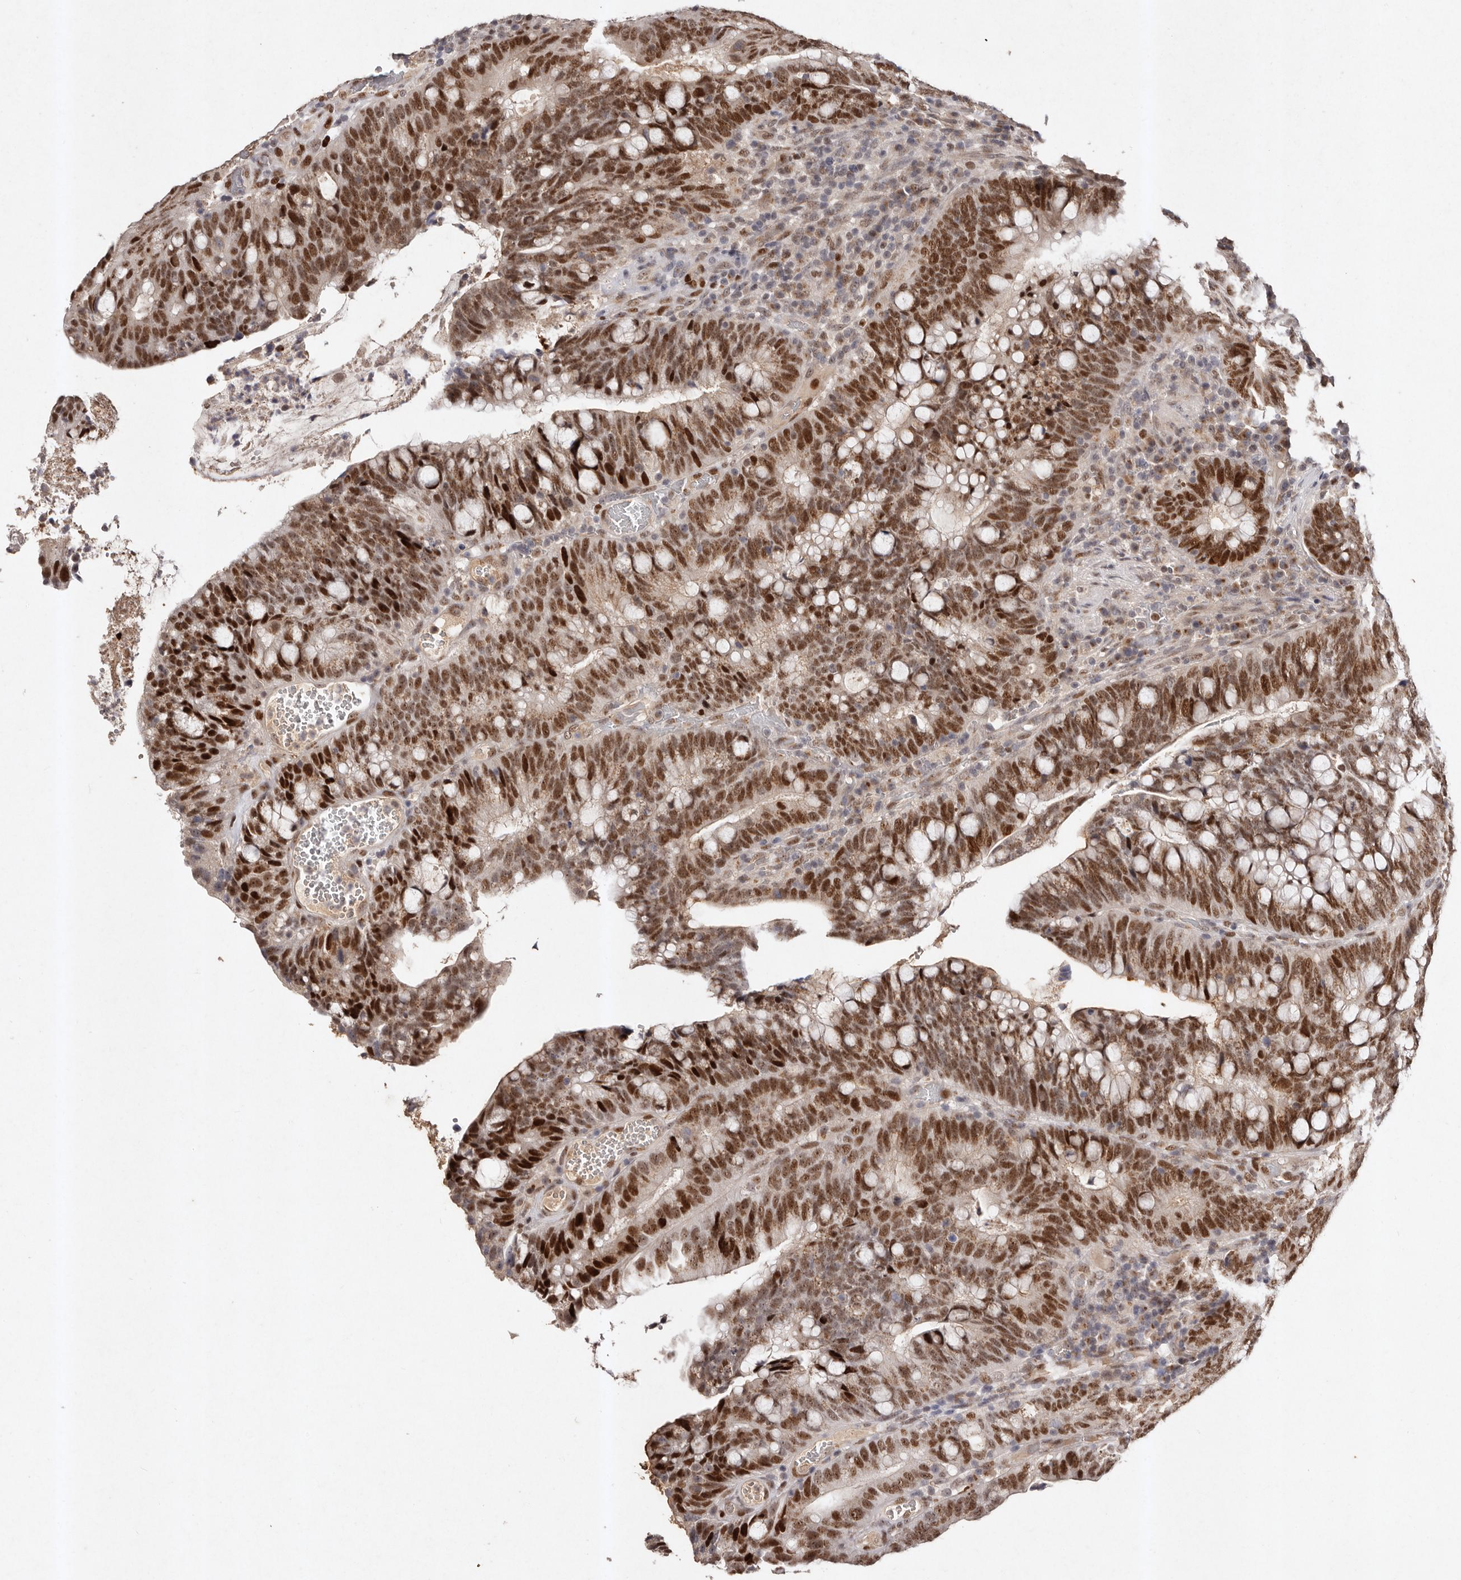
{"staining": {"intensity": "strong", "quantity": ">75%", "location": "nuclear"}, "tissue": "colorectal cancer", "cell_type": "Tumor cells", "image_type": "cancer", "snomed": [{"axis": "morphology", "description": "Adenocarcinoma, NOS"}, {"axis": "topography", "description": "Colon"}], "caption": "There is high levels of strong nuclear expression in tumor cells of colorectal cancer, as demonstrated by immunohistochemical staining (brown color).", "gene": "KLF7", "patient": {"sex": "female", "age": 66}}